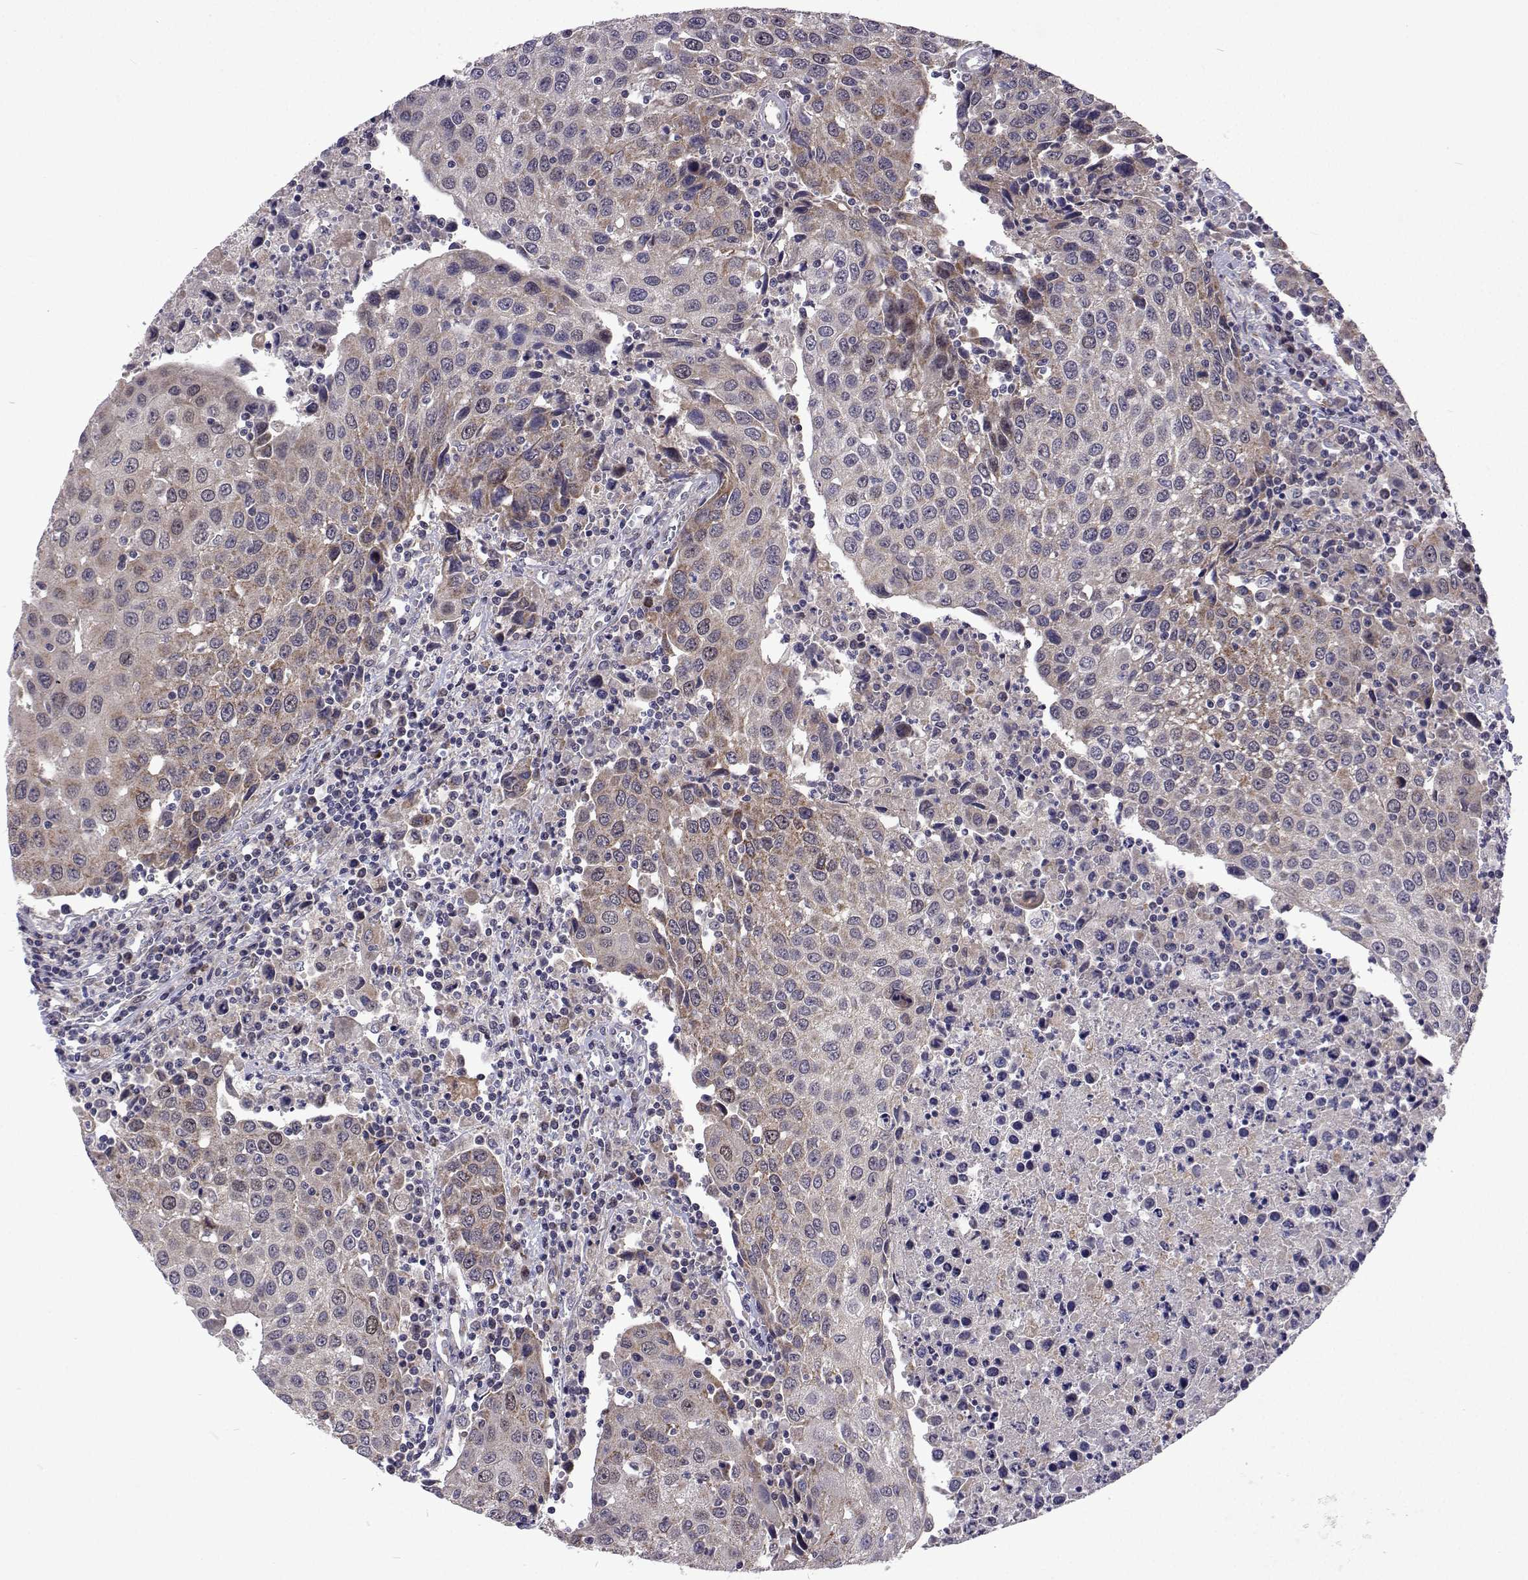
{"staining": {"intensity": "weak", "quantity": "25%-75%", "location": "cytoplasmic/membranous"}, "tissue": "urothelial cancer", "cell_type": "Tumor cells", "image_type": "cancer", "snomed": [{"axis": "morphology", "description": "Urothelial carcinoma, High grade"}, {"axis": "topography", "description": "Urinary bladder"}], "caption": "There is low levels of weak cytoplasmic/membranous staining in tumor cells of urothelial cancer, as demonstrated by immunohistochemical staining (brown color).", "gene": "DHTKD1", "patient": {"sex": "female", "age": 85}}